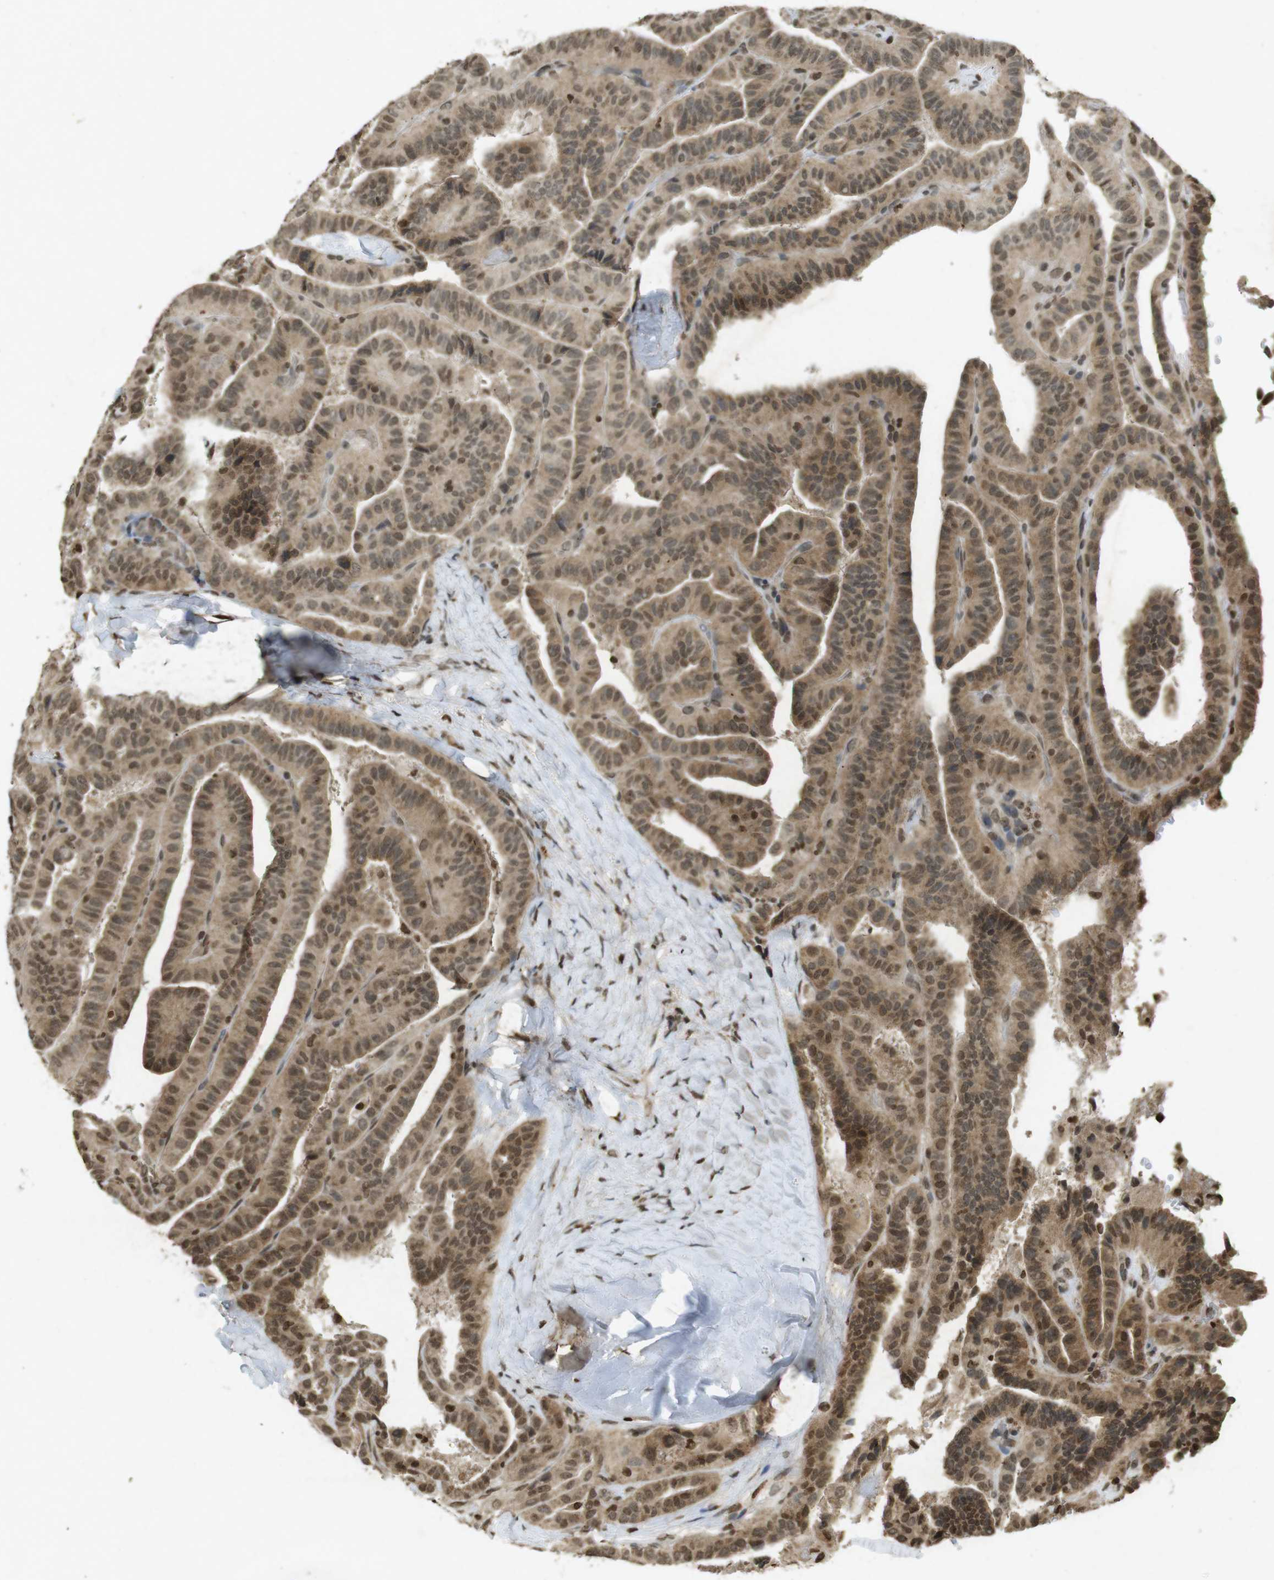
{"staining": {"intensity": "moderate", "quantity": ">75%", "location": "cytoplasmic/membranous,nuclear"}, "tissue": "thyroid cancer", "cell_type": "Tumor cells", "image_type": "cancer", "snomed": [{"axis": "morphology", "description": "Papillary adenocarcinoma, NOS"}, {"axis": "topography", "description": "Thyroid gland"}], "caption": "The image exhibits a brown stain indicating the presence of a protein in the cytoplasmic/membranous and nuclear of tumor cells in thyroid papillary adenocarcinoma.", "gene": "ORC4", "patient": {"sex": "male", "age": 77}}